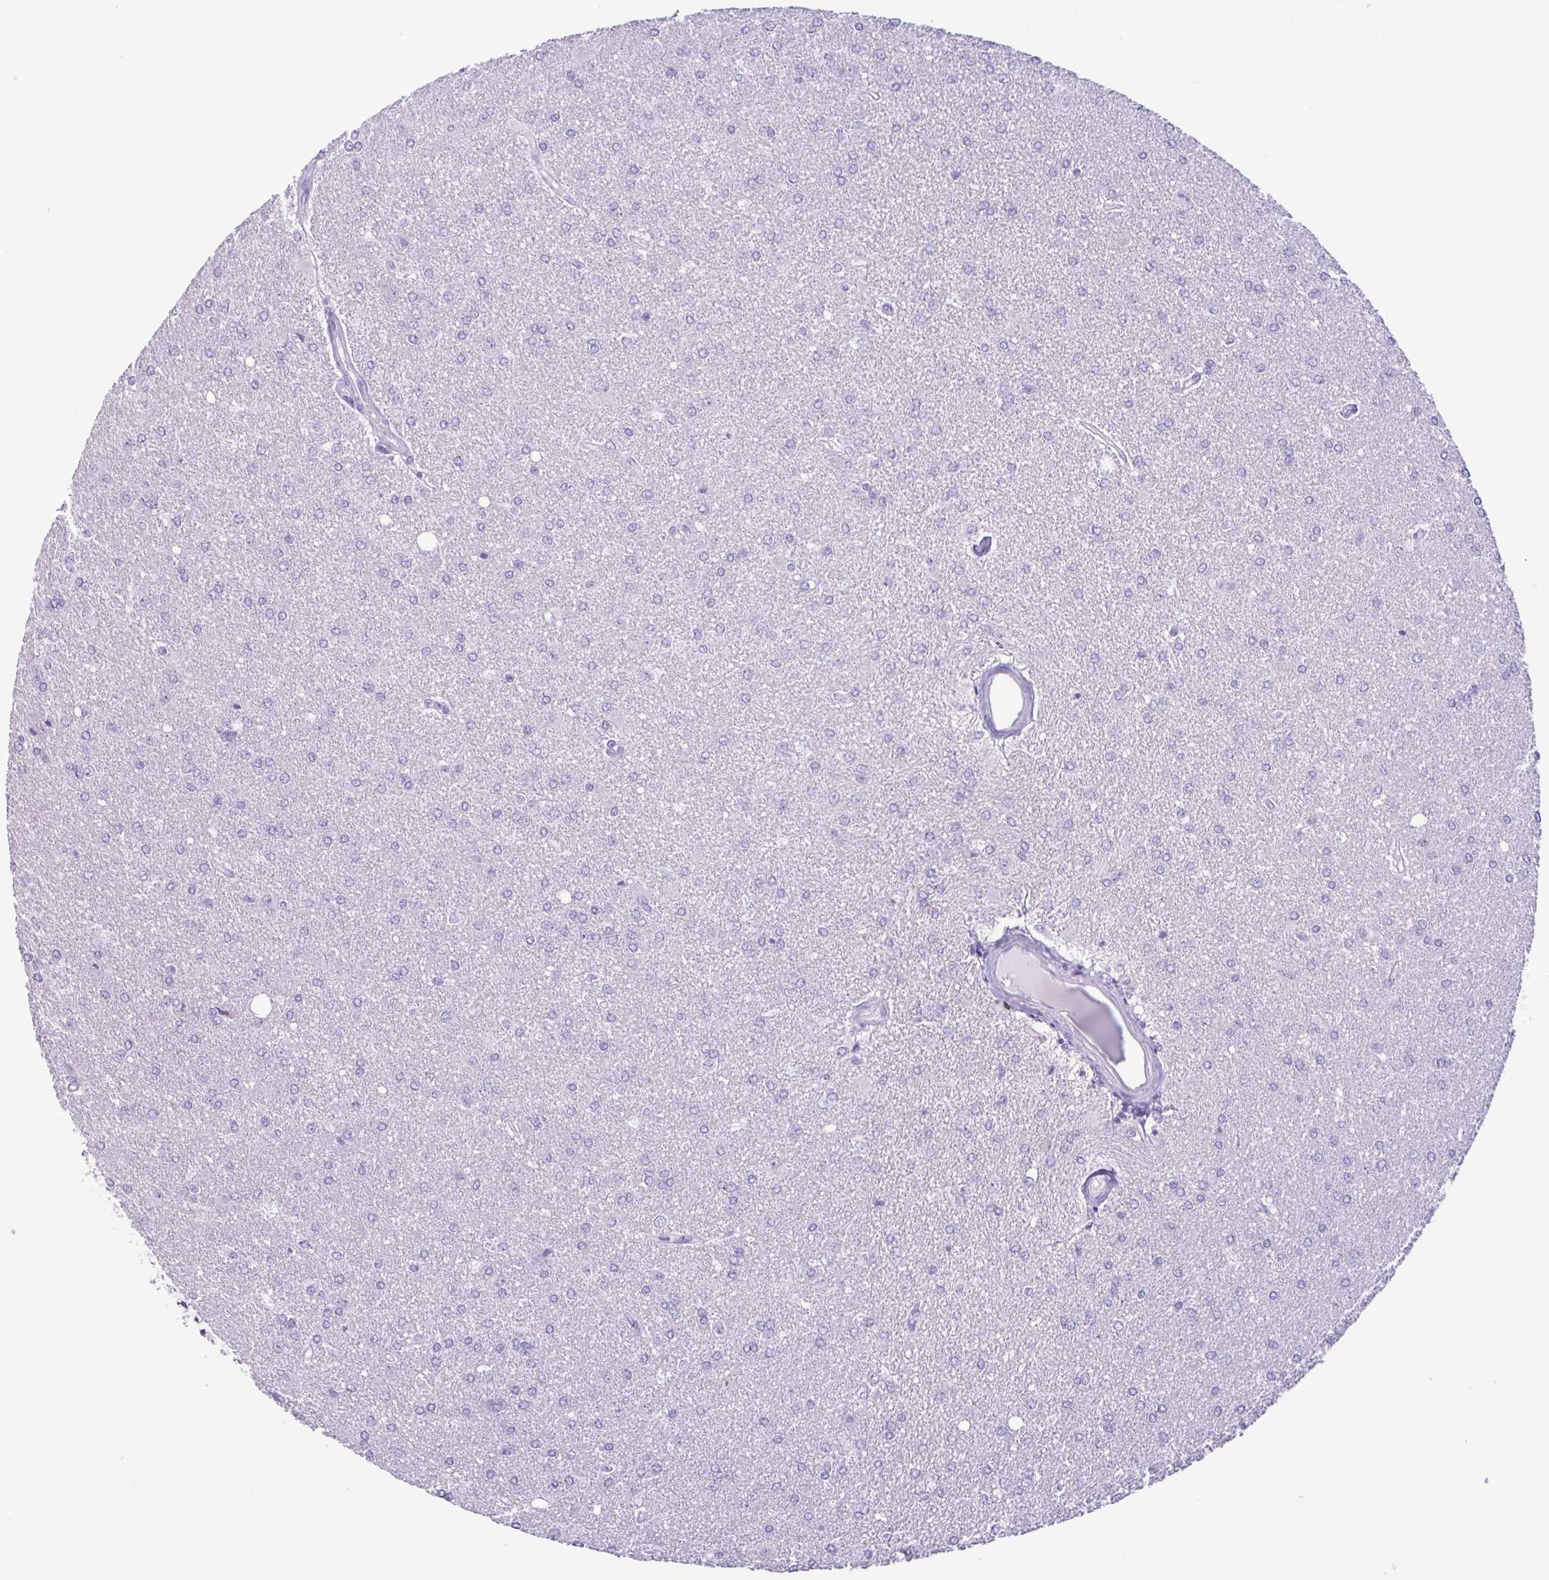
{"staining": {"intensity": "negative", "quantity": "none", "location": "none"}, "tissue": "glioma", "cell_type": "Tumor cells", "image_type": "cancer", "snomed": [{"axis": "morphology", "description": "Glioma, malignant, High grade"}, {"axis": "topography", "description": "Brain"}], "caption": "This is a image of immunohistochemistry (IHC) staining of high-grade glioma (malignant), which shows no positivity in tumor cells.", "gene": "CTSE", "patient": {"sex": "male", "age": 67}}